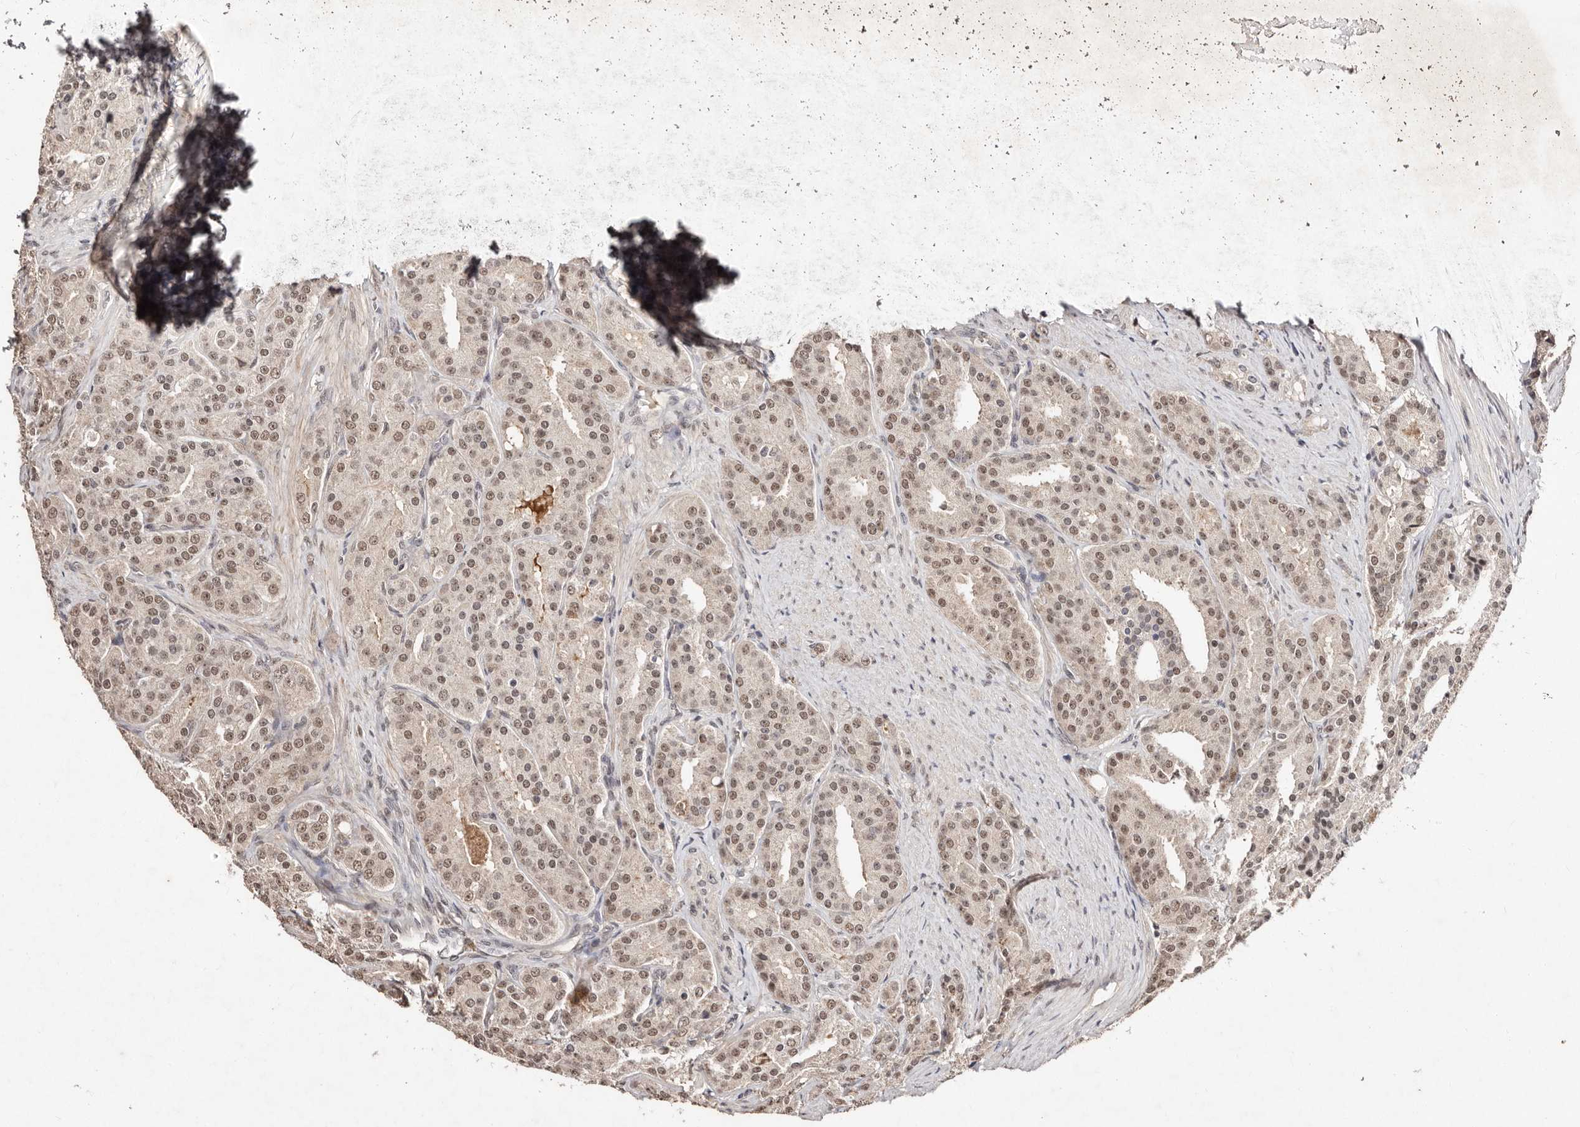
{"staining": {"intensity": "weak", "quantity": ">75%", "location": "nuclear"}, "tissue": "prostate cancer", "cell_type": "Tumor cells", "image_type": "cancer", "snomed": [{"axis": "morphology", "description": "Adenocarcinoma, High grade"}, {"axis": "topography", "description": "Prostate"}], "caption": "Prostate cancer (high-grade adenocarcinoma) stained with a brown dye demonstrates weak nuclear positive positivity in approximately >75% of tumor cells.", "gene": "BICRAL", "patient": {"sex": "male", "age": 60}}